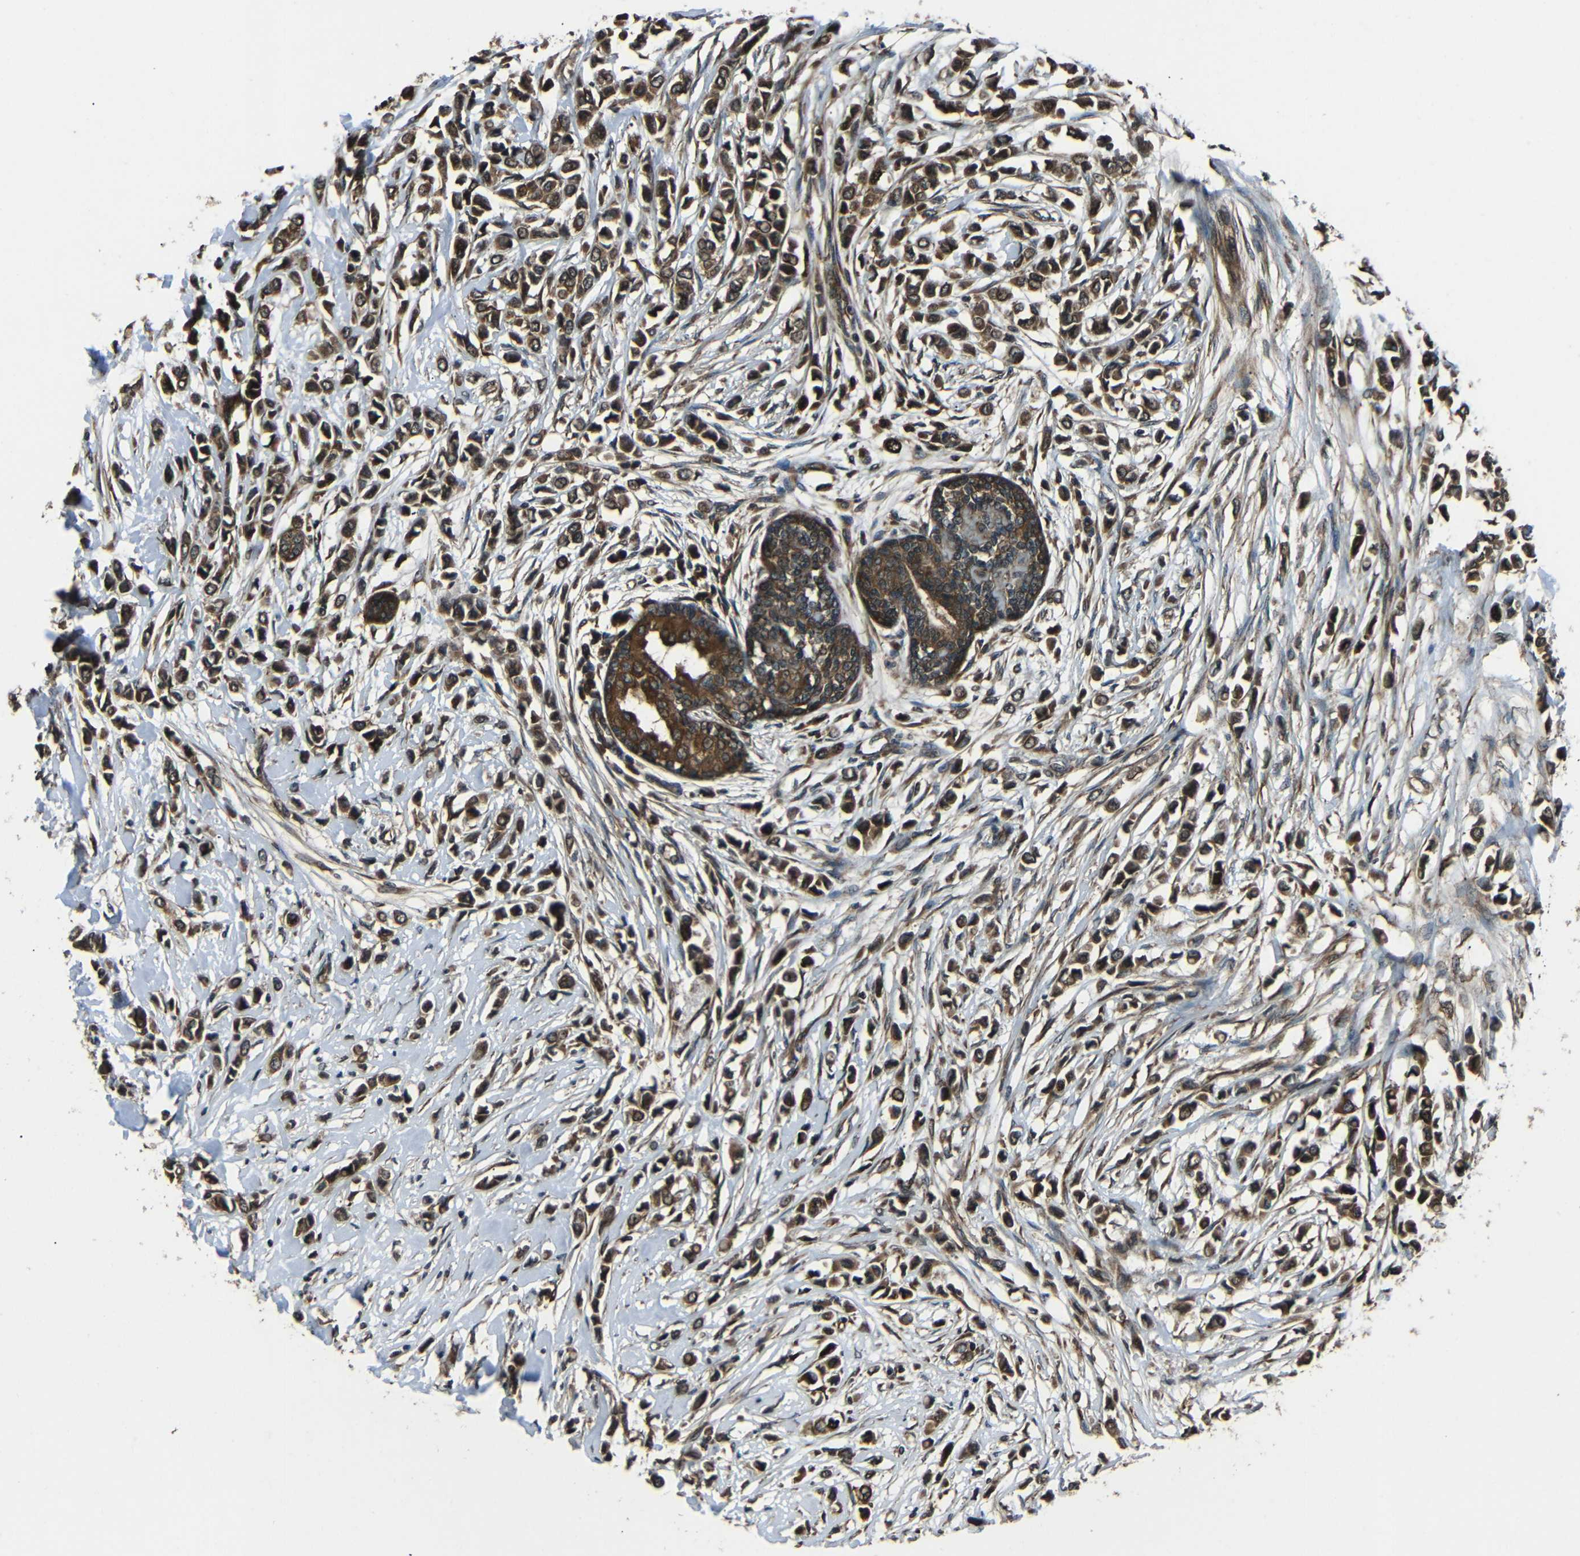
{"staining": {"intensity": "strong", "quantity": ">75%", "location": "cytoplasmic/membranous"}, "tissue": "breast cancer", "cell_type": "Tumor cells", "image_type": "cancer", "snomed": [{"axis": "morphology", "description": "Lobular carcinoma"}, {"axis": "topography", "description": "Breast"}], "caption": "An image showing strong cytoplasmic/membranous expression in about >75% of tumor cells in lobular carcinoma (breast), as visualized by brown immunohistochemical staining.", "gene": "PLK2", "patient": {"sex": "female", "age": 51}}